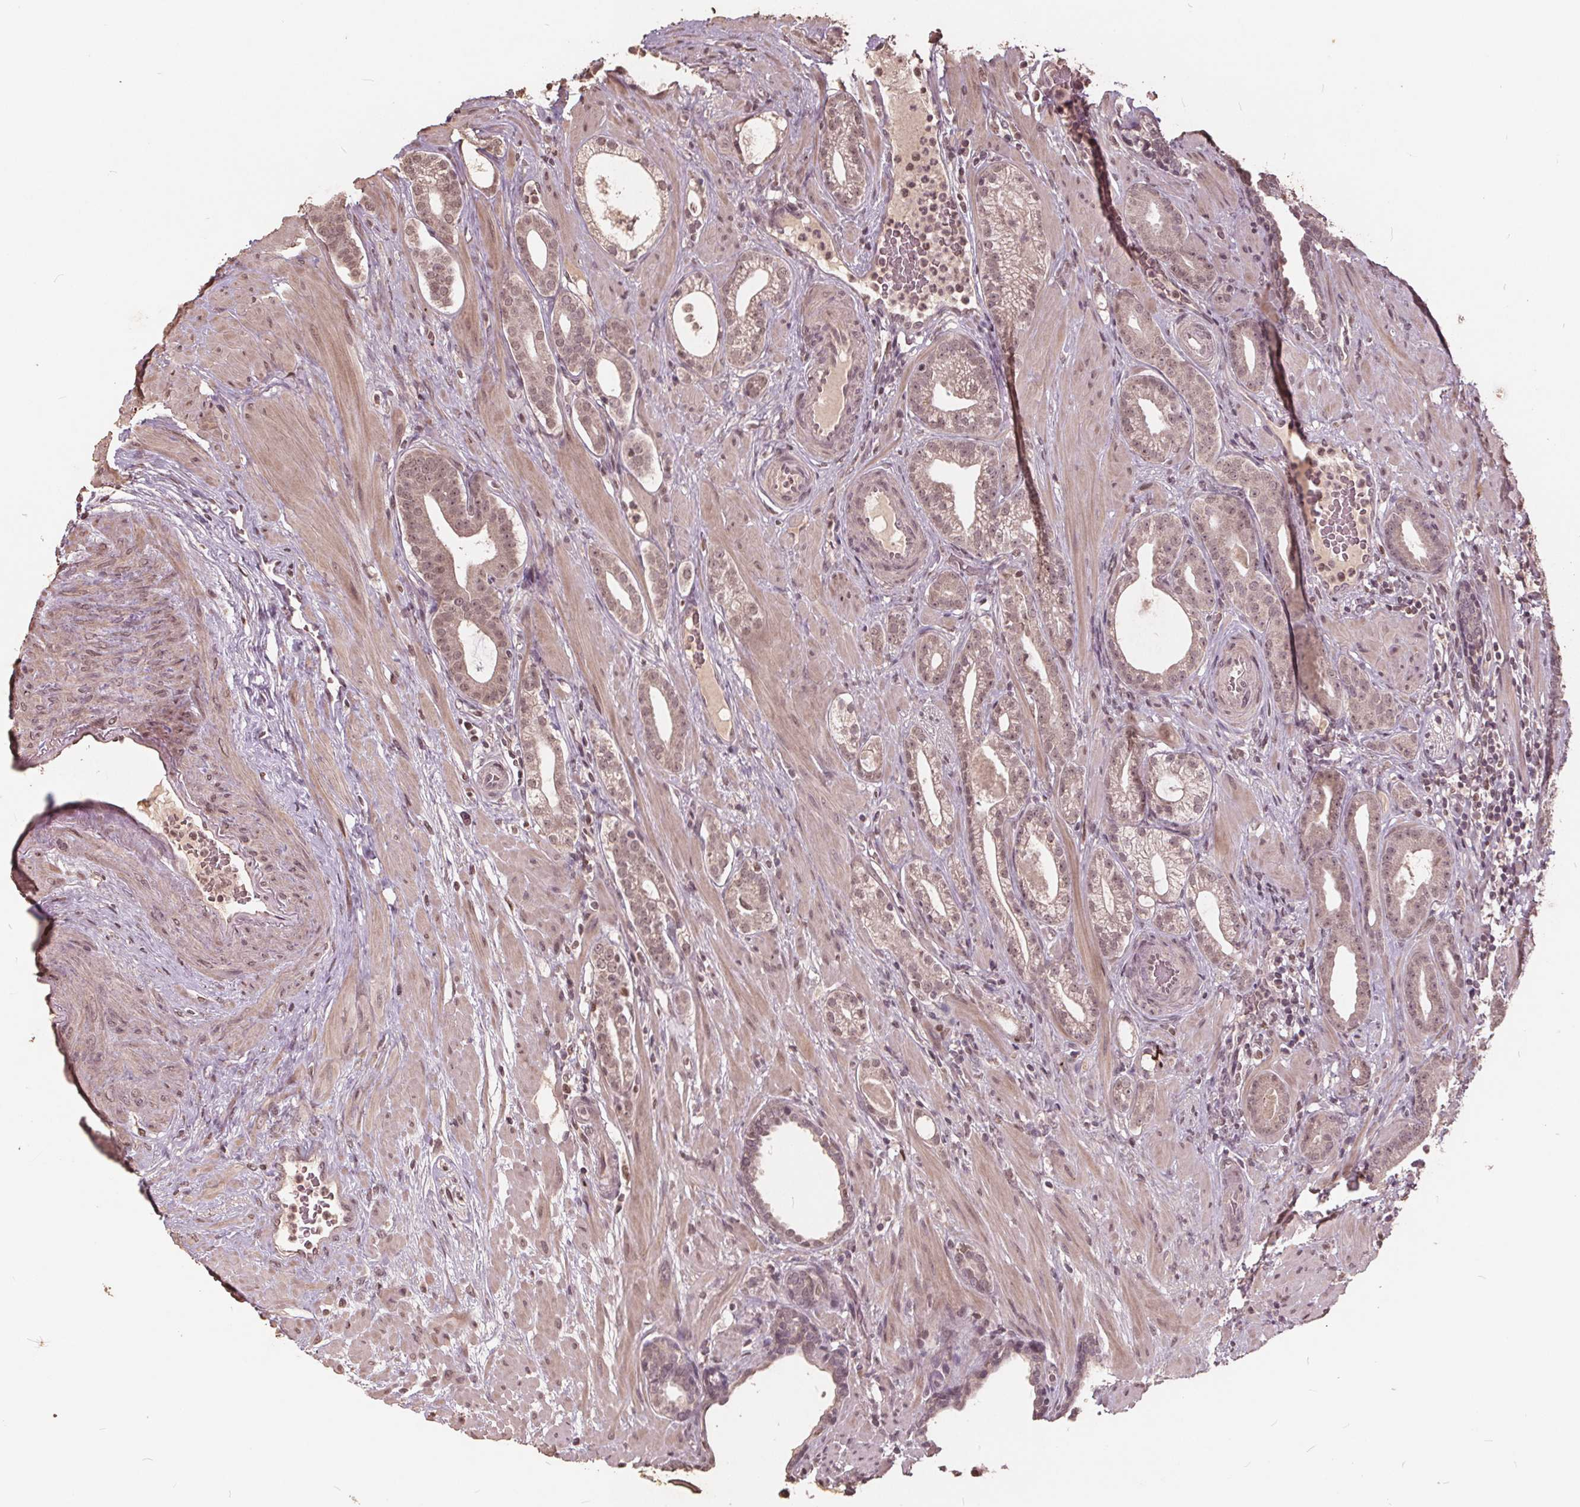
{"staining": {"intensity": "weak", "quantity": ">75%", "location": "cytoplasmic/membranous,nuclear"}, "tissue": "prostate cancer", "cell_type": "Tumor cells", "image_type": "cancer", "snomed": [{"axis": "morphology", "description": "Adenocarcinoma, Low grade"}, {"axis": "topography", "description": "Prostate"}], "caption": "This micrograph reveals IHC staining of prostate low-grade adenocarcinoma, with low weak cytoplasmic/membranous and nuclear staining in about >75% of tumor cells.", "gene": "DNMT3B", "patient": {"sex": "male", "age": 57}}